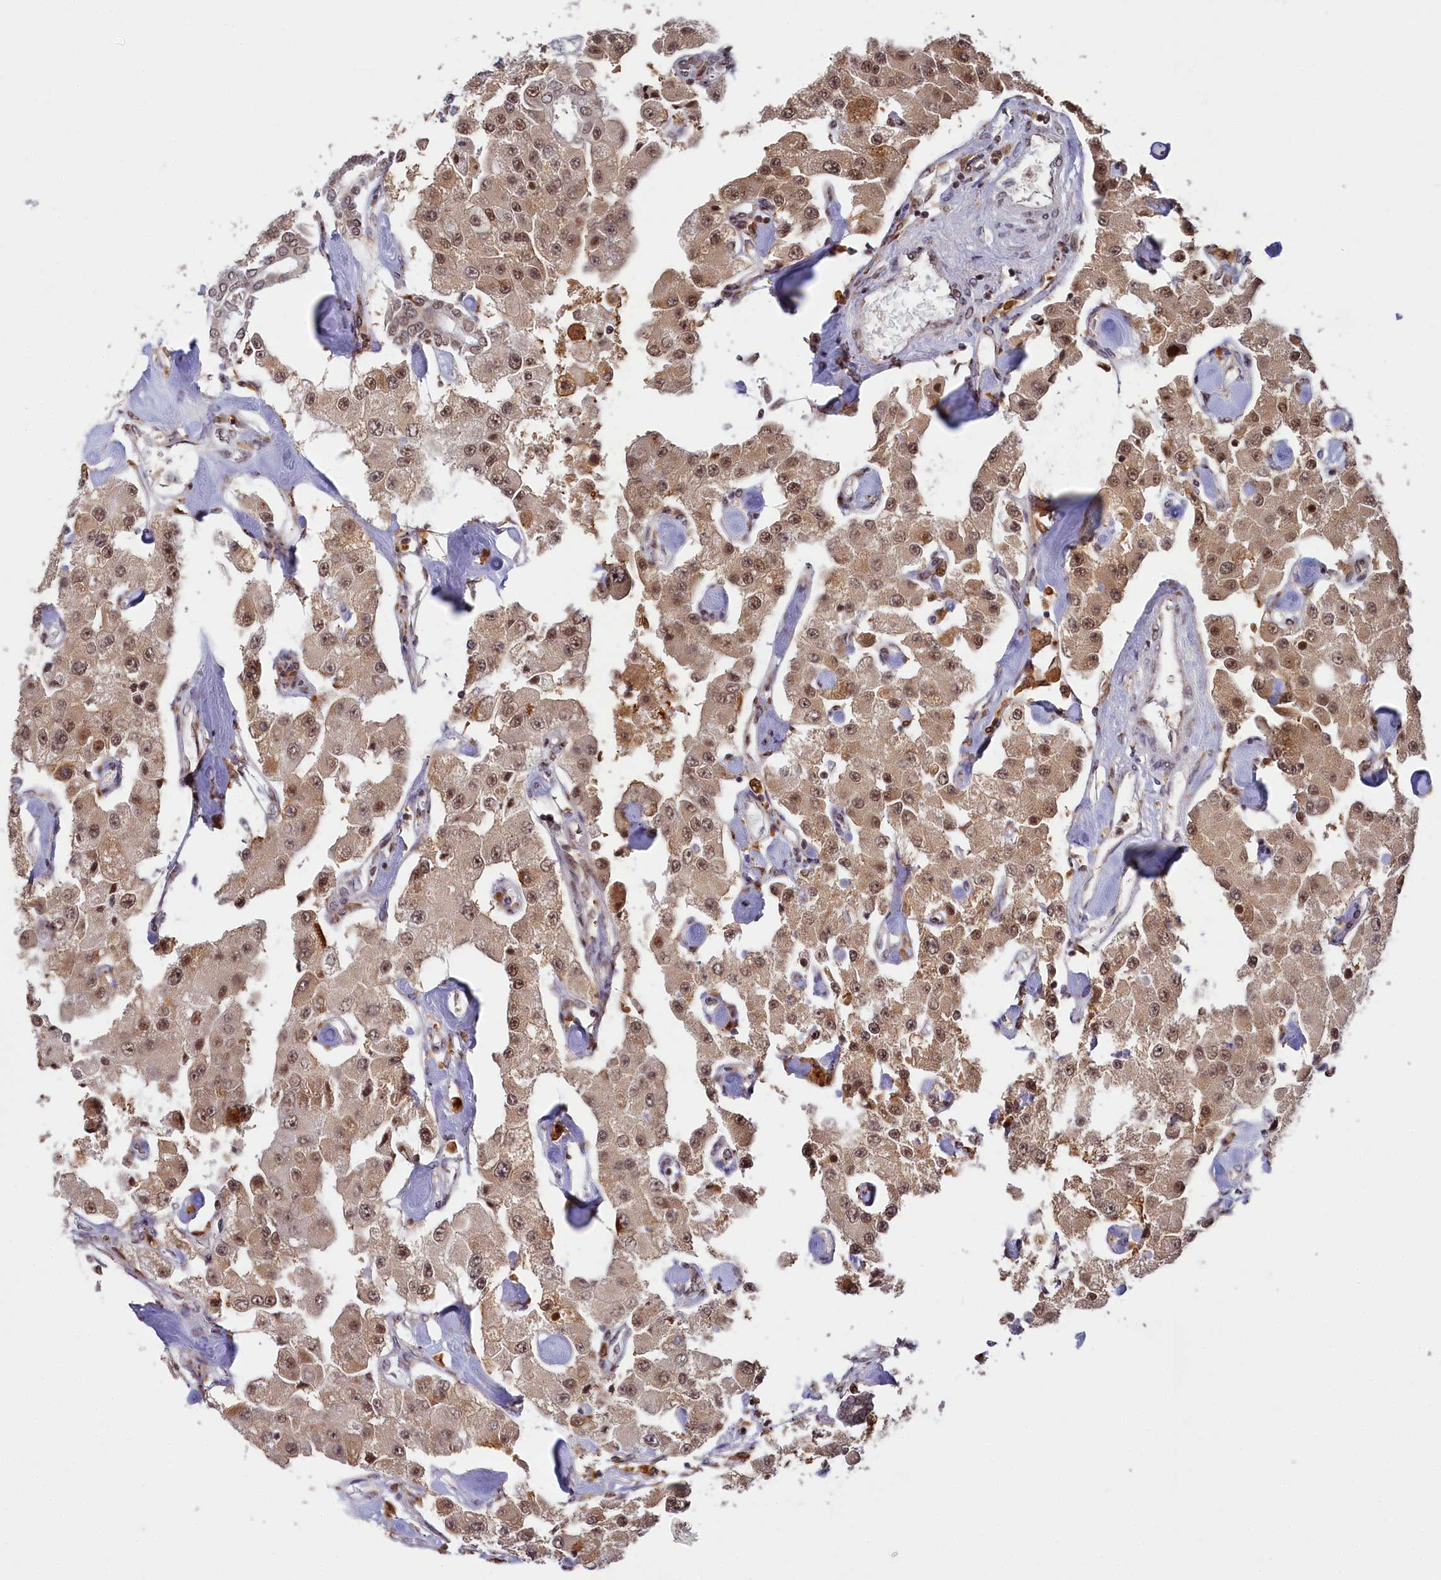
{"staining": {"intensity": "moderate", "quantity": ">75%", "location": "cytoplasmic/membranous,nuclear"}, "tissue": "carcinoid", "cell_type": "Tumor cells", "image_type": "cancer", "snomed": [{"axis": "morphology", "description": "Carcinoid, malignant, NOS"}, {"axis": "topography", "description": "Pancreas"}], "caption": "IHC image of malignant carcinoid stained for a protein (brown), which displays medium levels of moderate cytoplasmic/membranous and nuclear expression in approximately >75% of tumor cells.", "gene": "PPHLN1", "patient": {"sex": "male", "age": 41}}